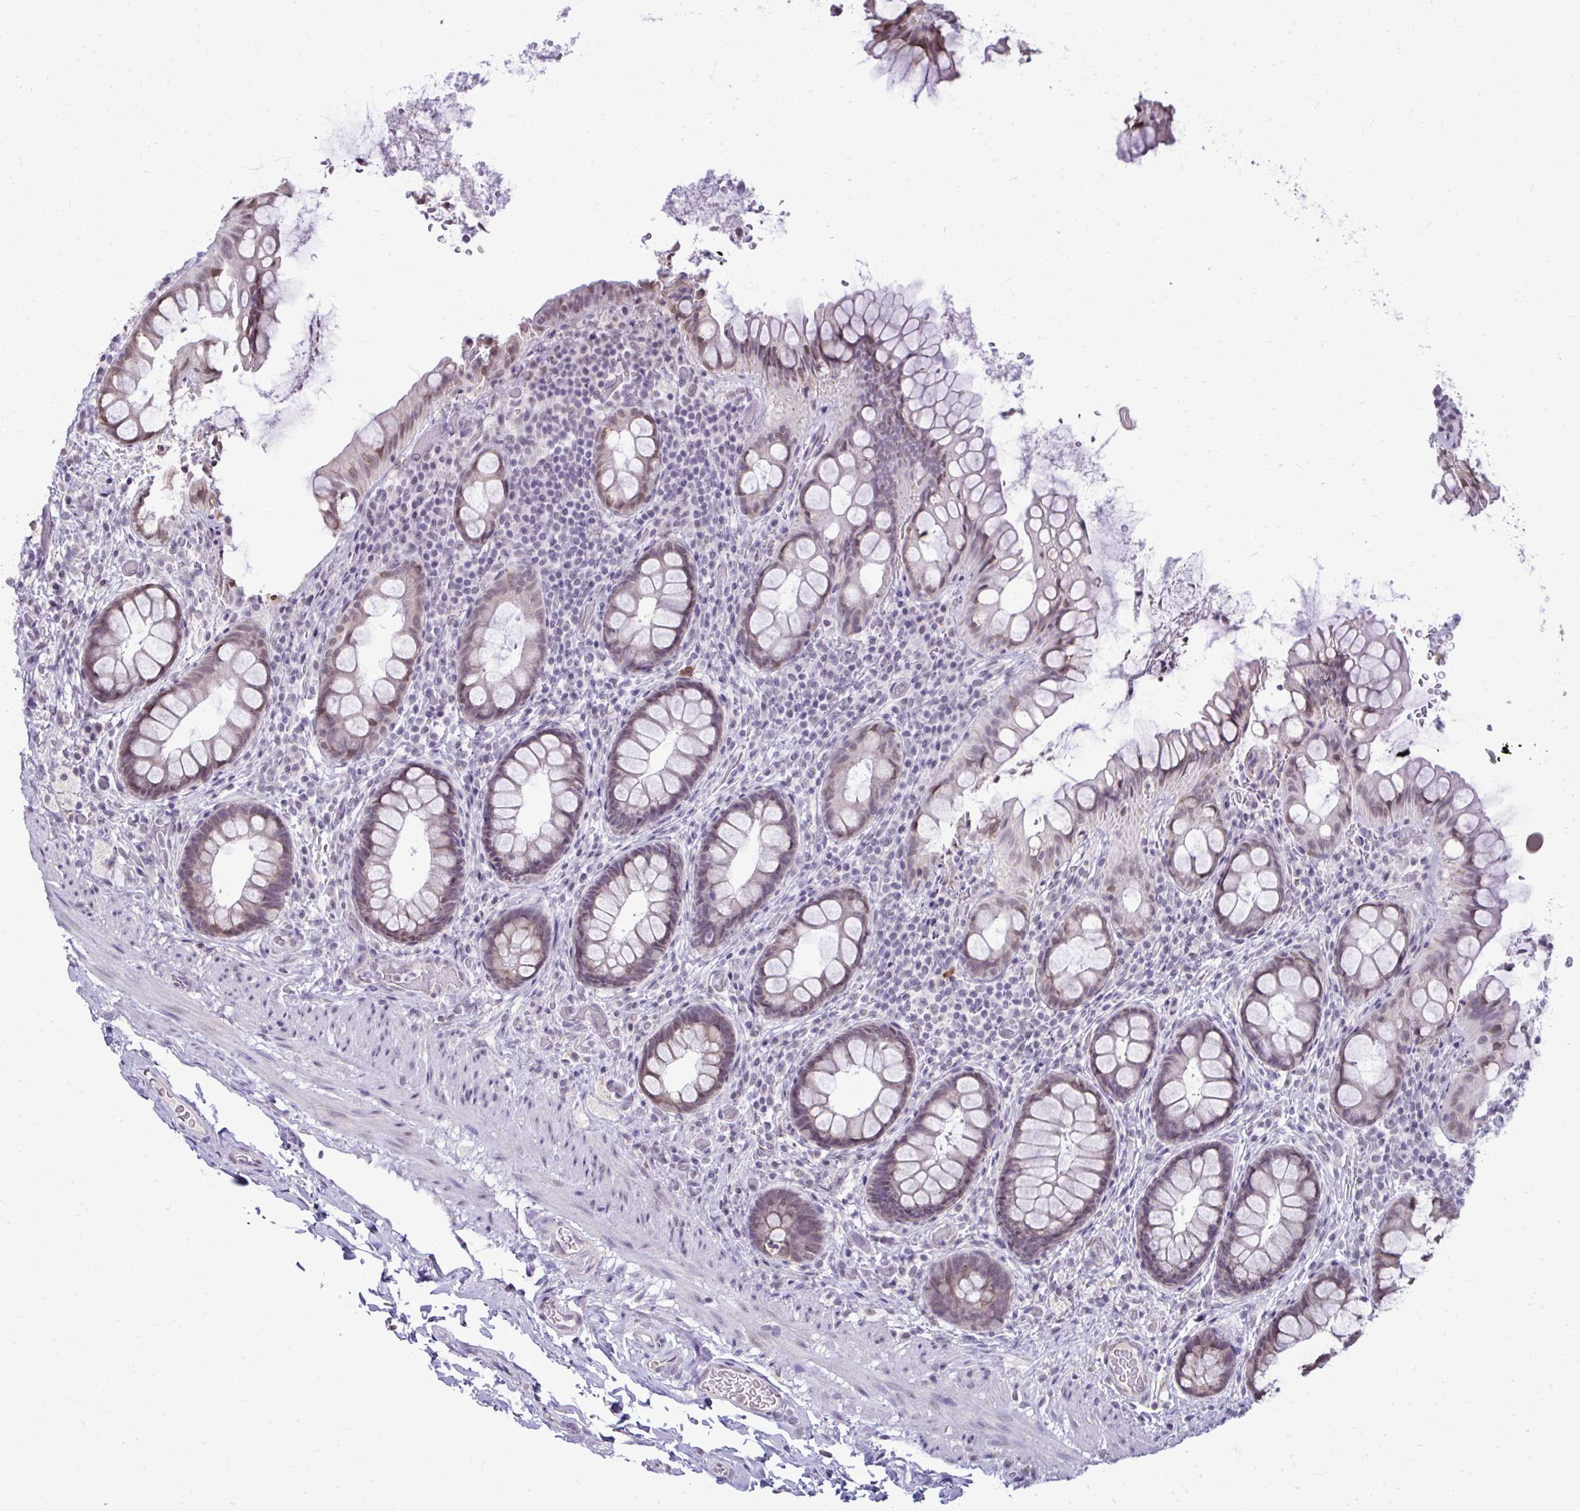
{"staining": {"intensity": "weak", "quantity": "<25%", "location": "cytoplasmic/membranous,nuclear"}, "tissue": "rectum", "cell_type": "Glandular cells", "image_type": "normal", "snomed": [{"axis": "morphology", "description": "Normal tissue, NOS"}, {"axis": "topography", "description": "Rectum"}, {"axis": "topography", "description": "Peripheral nerve tissue"}], "caption": "IHC photomicrograph of normal human rectum stained for a protein (brown), which displays no positivity in glandular cells. (DAB (3,3'-diaminobenzidine) immunohistochemistry visualized using brightfield microscopy, high magnification).", "gene": "NPPA", "patient": {"sex": "female", "age": 69}}